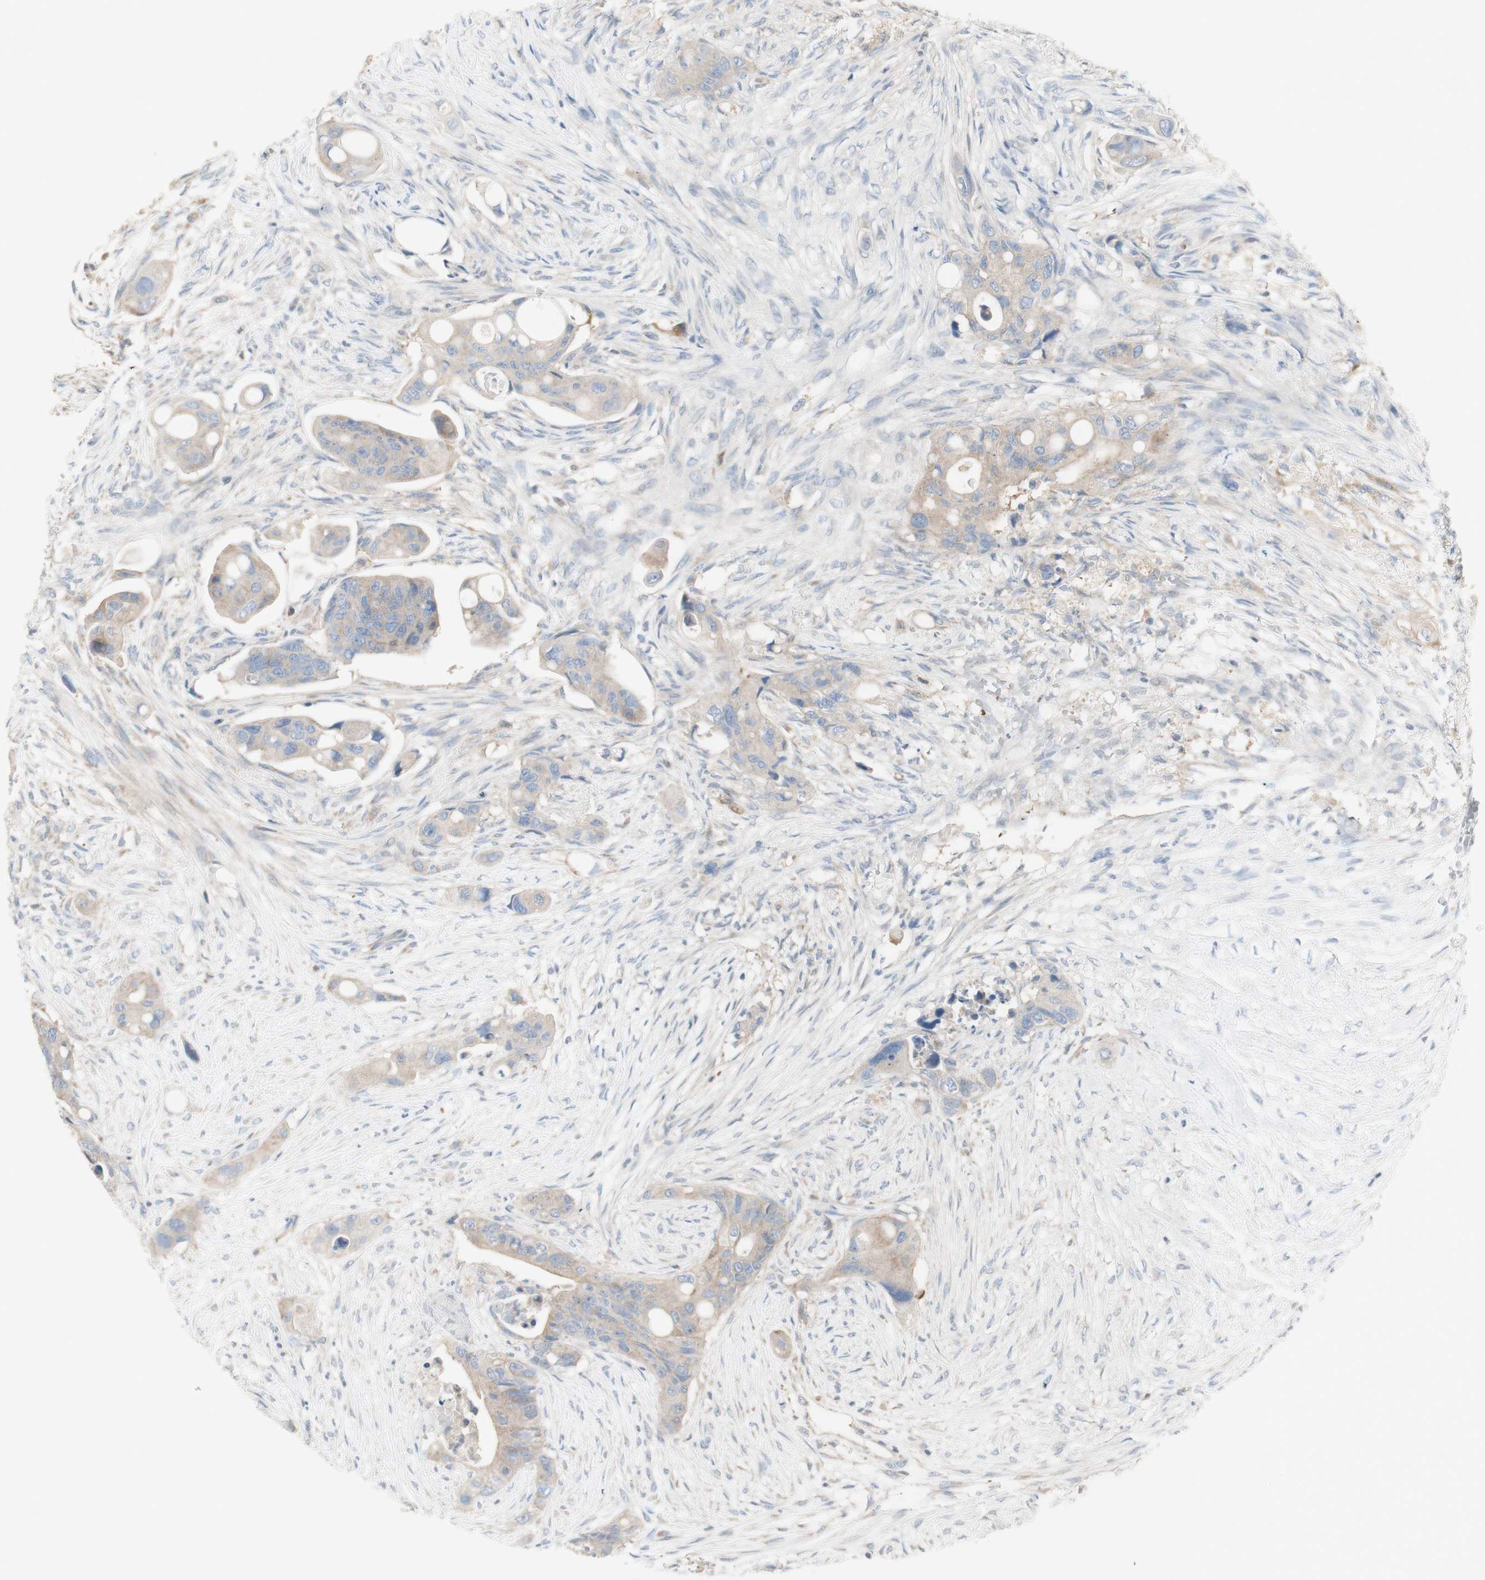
{"staining": {"intensity": "weak", "quantity": "25%-75%", "location": "cytoplasmic/membranous"}, "tissue": "colorectal cancer", "cell_type": "Tumor cells", "image_type": "cancer", "snomed": [{"axis": "morphology", "description": "Adenocarcinoma, NOS"}, {"axis": "topography", "description": "Colon"}], "caption": "Immunohistochemical staining of human adenocarcinoma (colorectal) shows low levels of weak cytoplasmic/membranous protein positivity in about 25%-75% of tumor cells.", "gene": "C3orf52", "patient": {"sex": "female", "age": 57}}